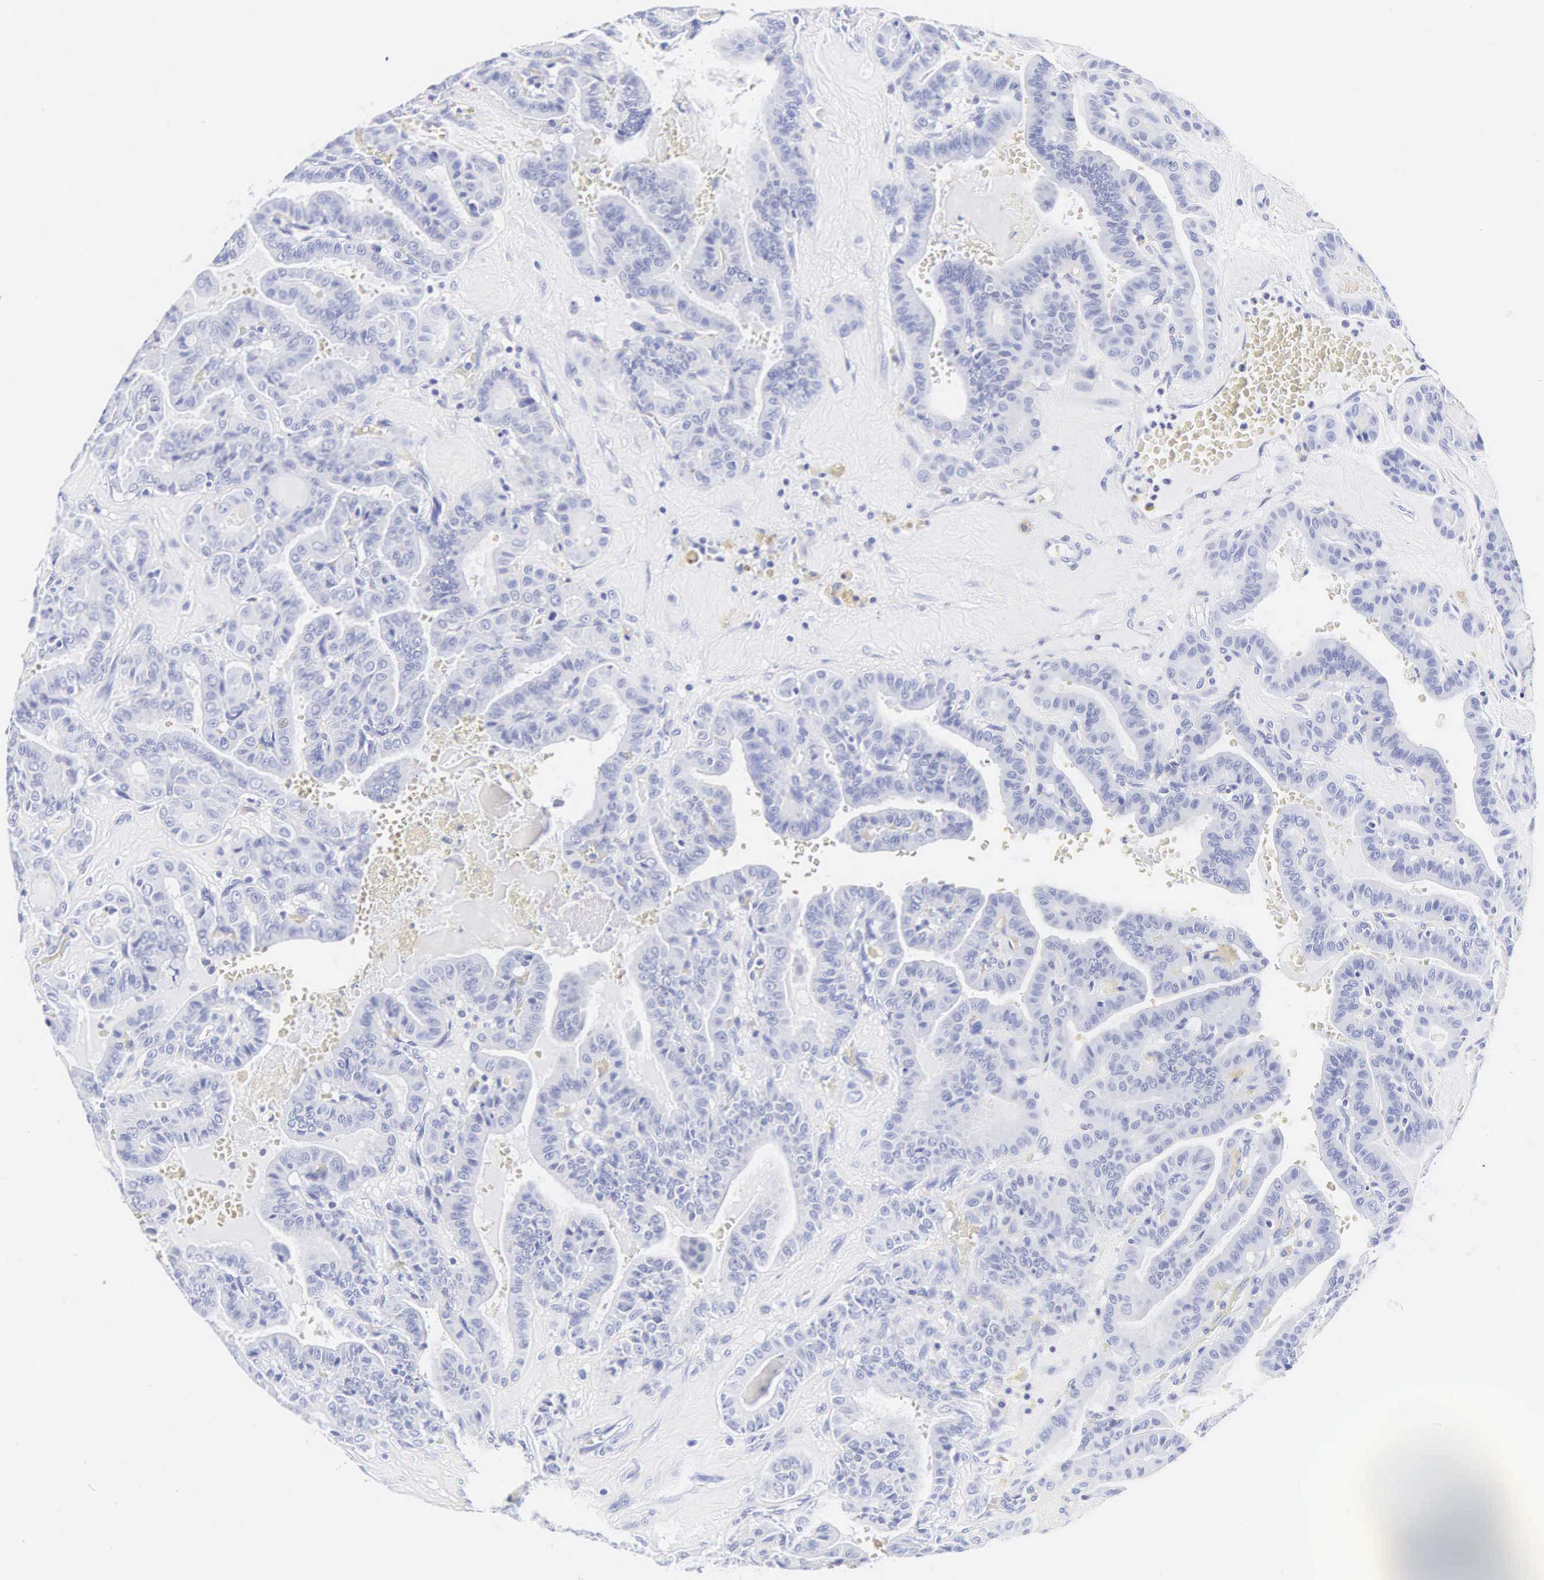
{"staining": {"intensity": "negative", "quantity": "none", "location": "none"}, "tissue": "thyroid cancer", "cell_type": "Tumor cells", "image_type": "cancer", "snomed": [{"axis": "morphology", "description": "Papillary adenocarcinoma, NOS"}, {"axis": "topography", "description": "Thyroid gland"}], "caption": "Thyroid cancer (papillary adenocarcinoma) stained for a protein using IHC displays no staining tumor cells.", "gene": "INS", "patient": {"sex": "male", "age": 87}}